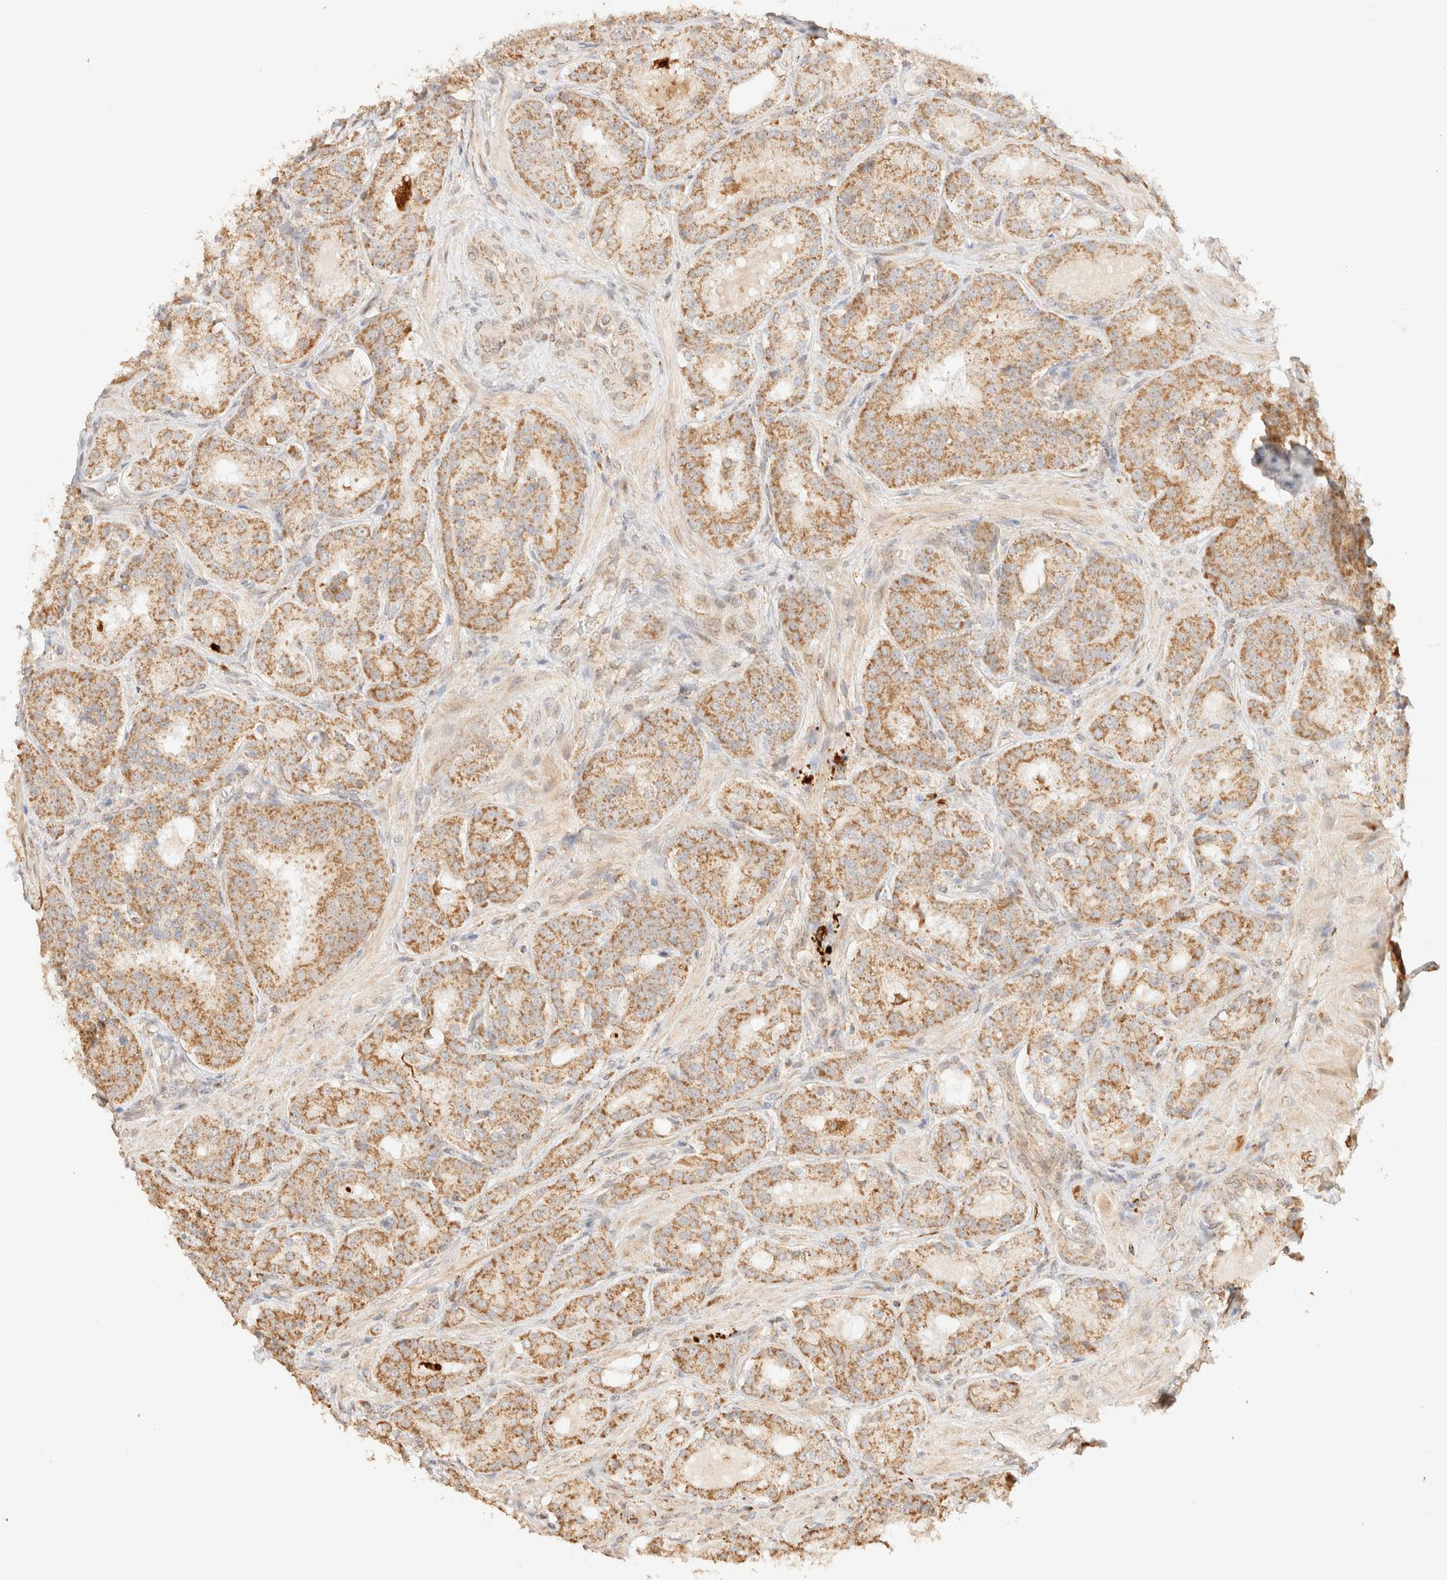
{"staining": {"intensity": "moderate", "quantity": ">75%", "location": "cytoplasmic/membranous"}, "tissue": "prostate cancer", "cell_type": "Tumor cells", "image_type": "cancer", "snomed": [{"axis": "morphology", "description": "Adenocarcinoma, High grade"}, {"axis": "topography", "description": "Prostate"}], "caption": "The histopathology image reveals staining of prostate cancer (high-grade adenocarcinoma), revealing moderate cytoplasmic/membranous protein positivity (brown color) within tumor cells. (IHC, brightfield microscopy, high magnification).", "gene": "TACO1", "patient": {"sex": "male", "age": 60}}